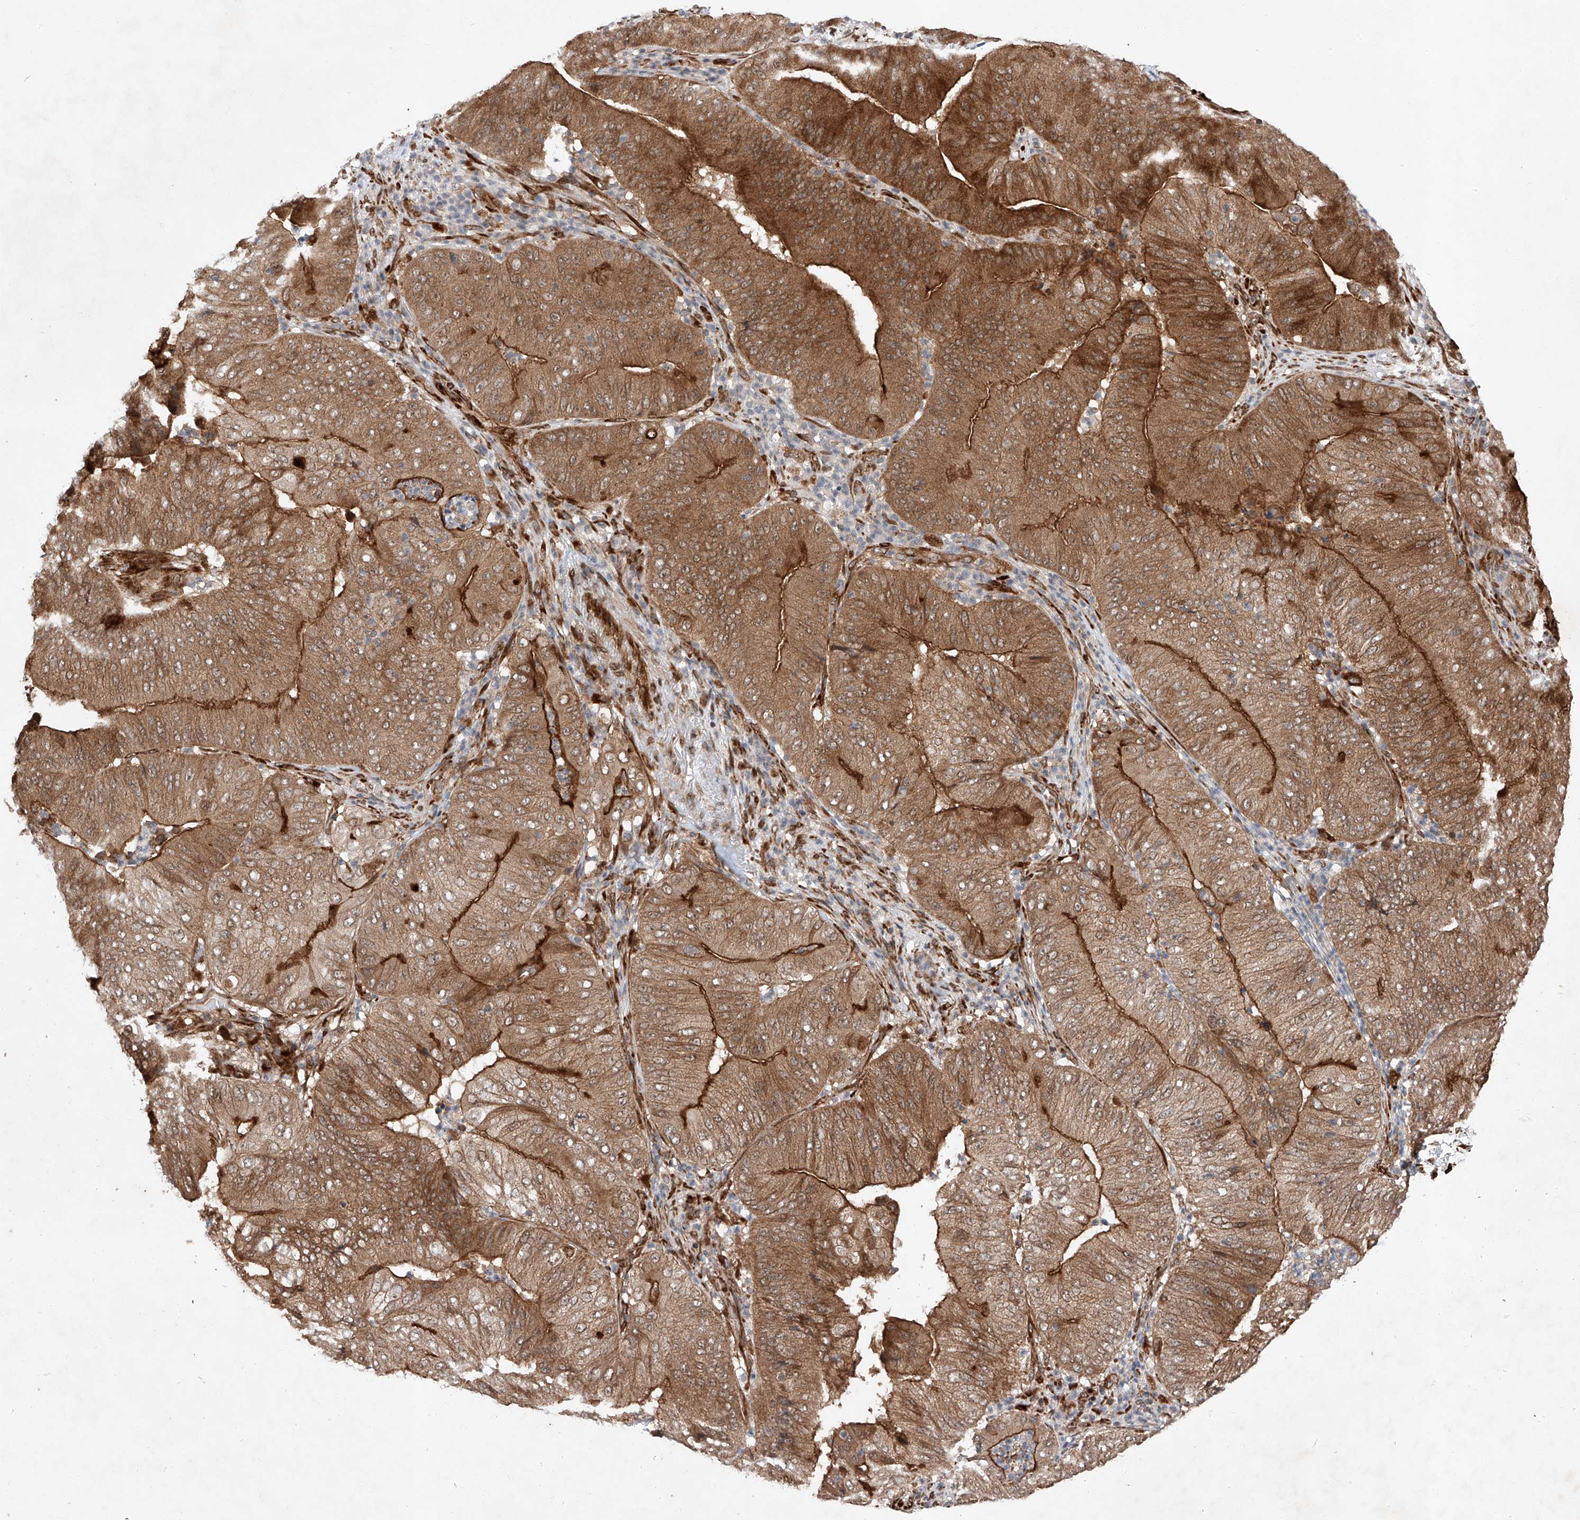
{"staining": {"intensity": "strong", "quantity": "25%-75%", "location": "cytoplasmic/membranous"}, "tissue": "pancreatic cancer", "cell_type": "Tumor cells", "image_type": "cancer", "snomed": [{"axis": "morphology", "description": "Adenocarcinoma, NOS"}, {"axis": "topography", "description": "Pancreas"}], "caption": "Protein expression analysis of human pancreatic cancer reveals strong cytoplasmic/membranous positivity in about 25%-75% of tumor cells.", "gene": "ZFP28", "patient": {"sex": "female", "age": 77}}